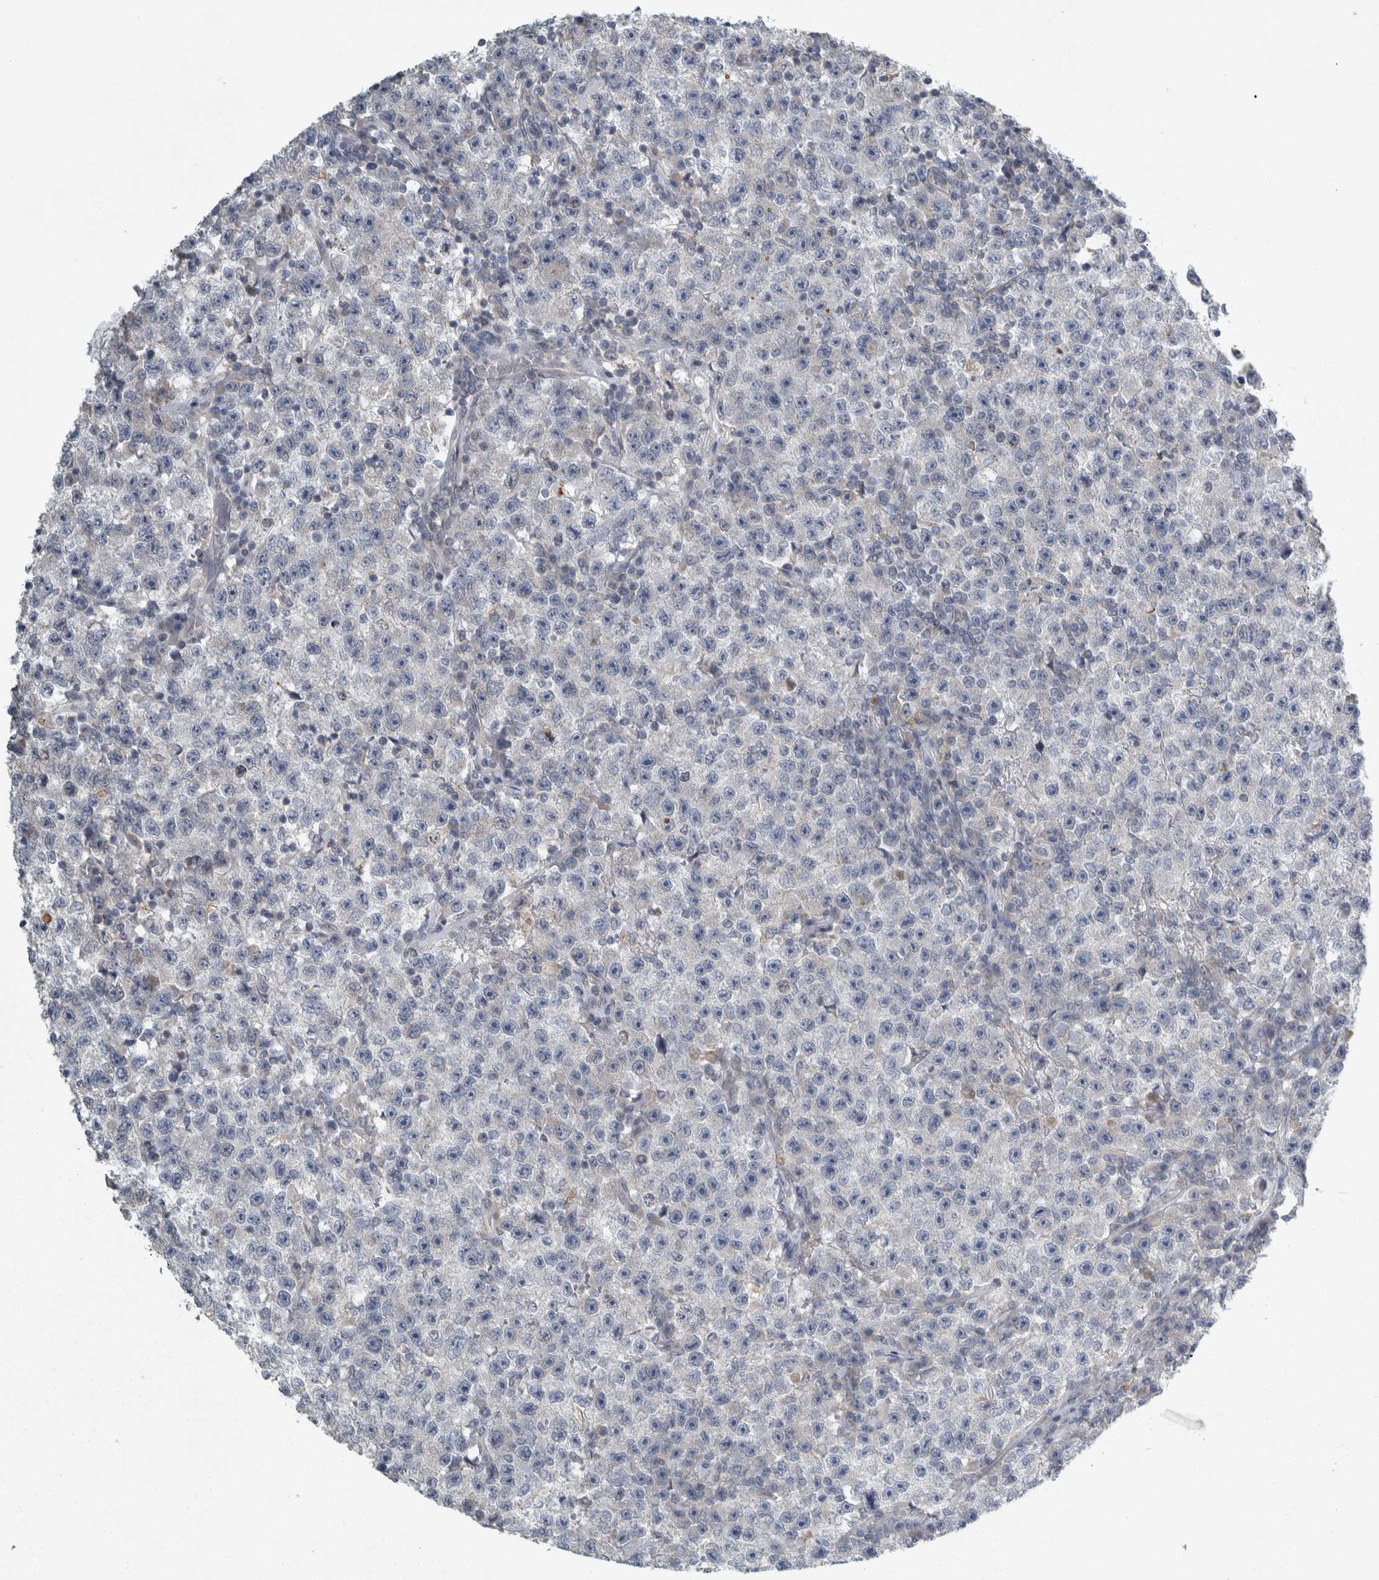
{"staining": {"intensity": "negative", "quantity": "none", "location": "none"}, "tissue": "testis cancer", "cell_type": "Tumor cells", "image_type": "cancer", "snomed": [{"axis": "morphology", "description": "Seminoma, NOS"}, {"axis": "topography", "description": "Testis"}], "caption": "There is no significant staining in tumor cells of seminoma (testis).", "gene": "SIGMAR1", "patient": {"sex": "male", "age": 22}}